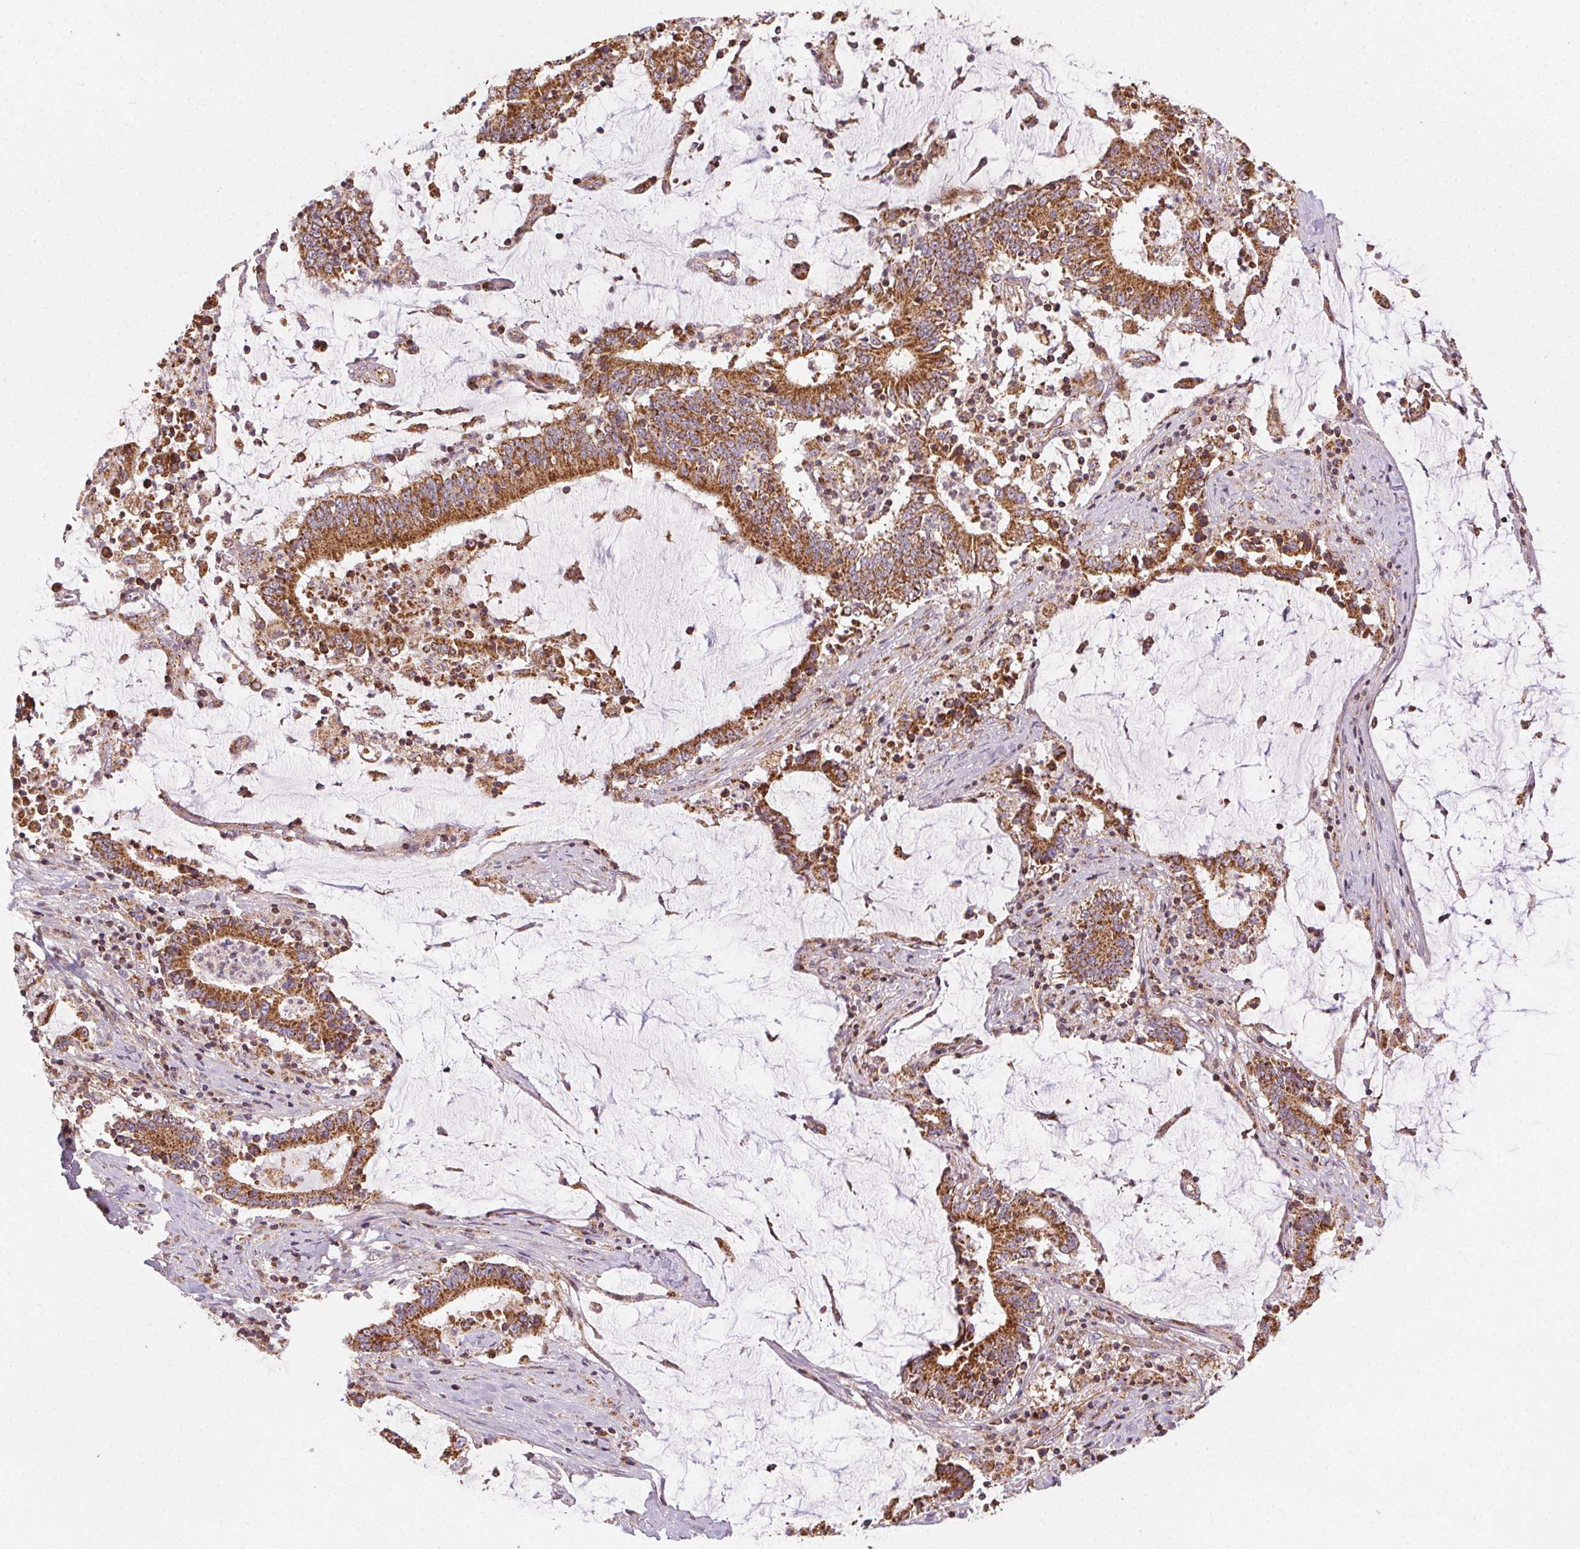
{"staining": {"intensity": "strong", "quantity": ">75%", "location": "cytoplasmic/membranous"}, "tissue": "stomach cancer", "cell_type": "Tumor cells", "image_type": "cancer", "snomed": [{"axis": "morphology", "description": "Adenocarcinoma, NOS"}, {"axis": "topography", "description": "Stomach, upper"}], "caption": "Immunohistochemistry (IHC) photomicrograph of human stomach adenocarcinoma stained for a protein (brown), which reveals high levels of strong cytoplasmic/membranous positivity in about >75% of tumor cells.", "gene": "CLPB", "patient": {"sex": "male", "age": 68}}